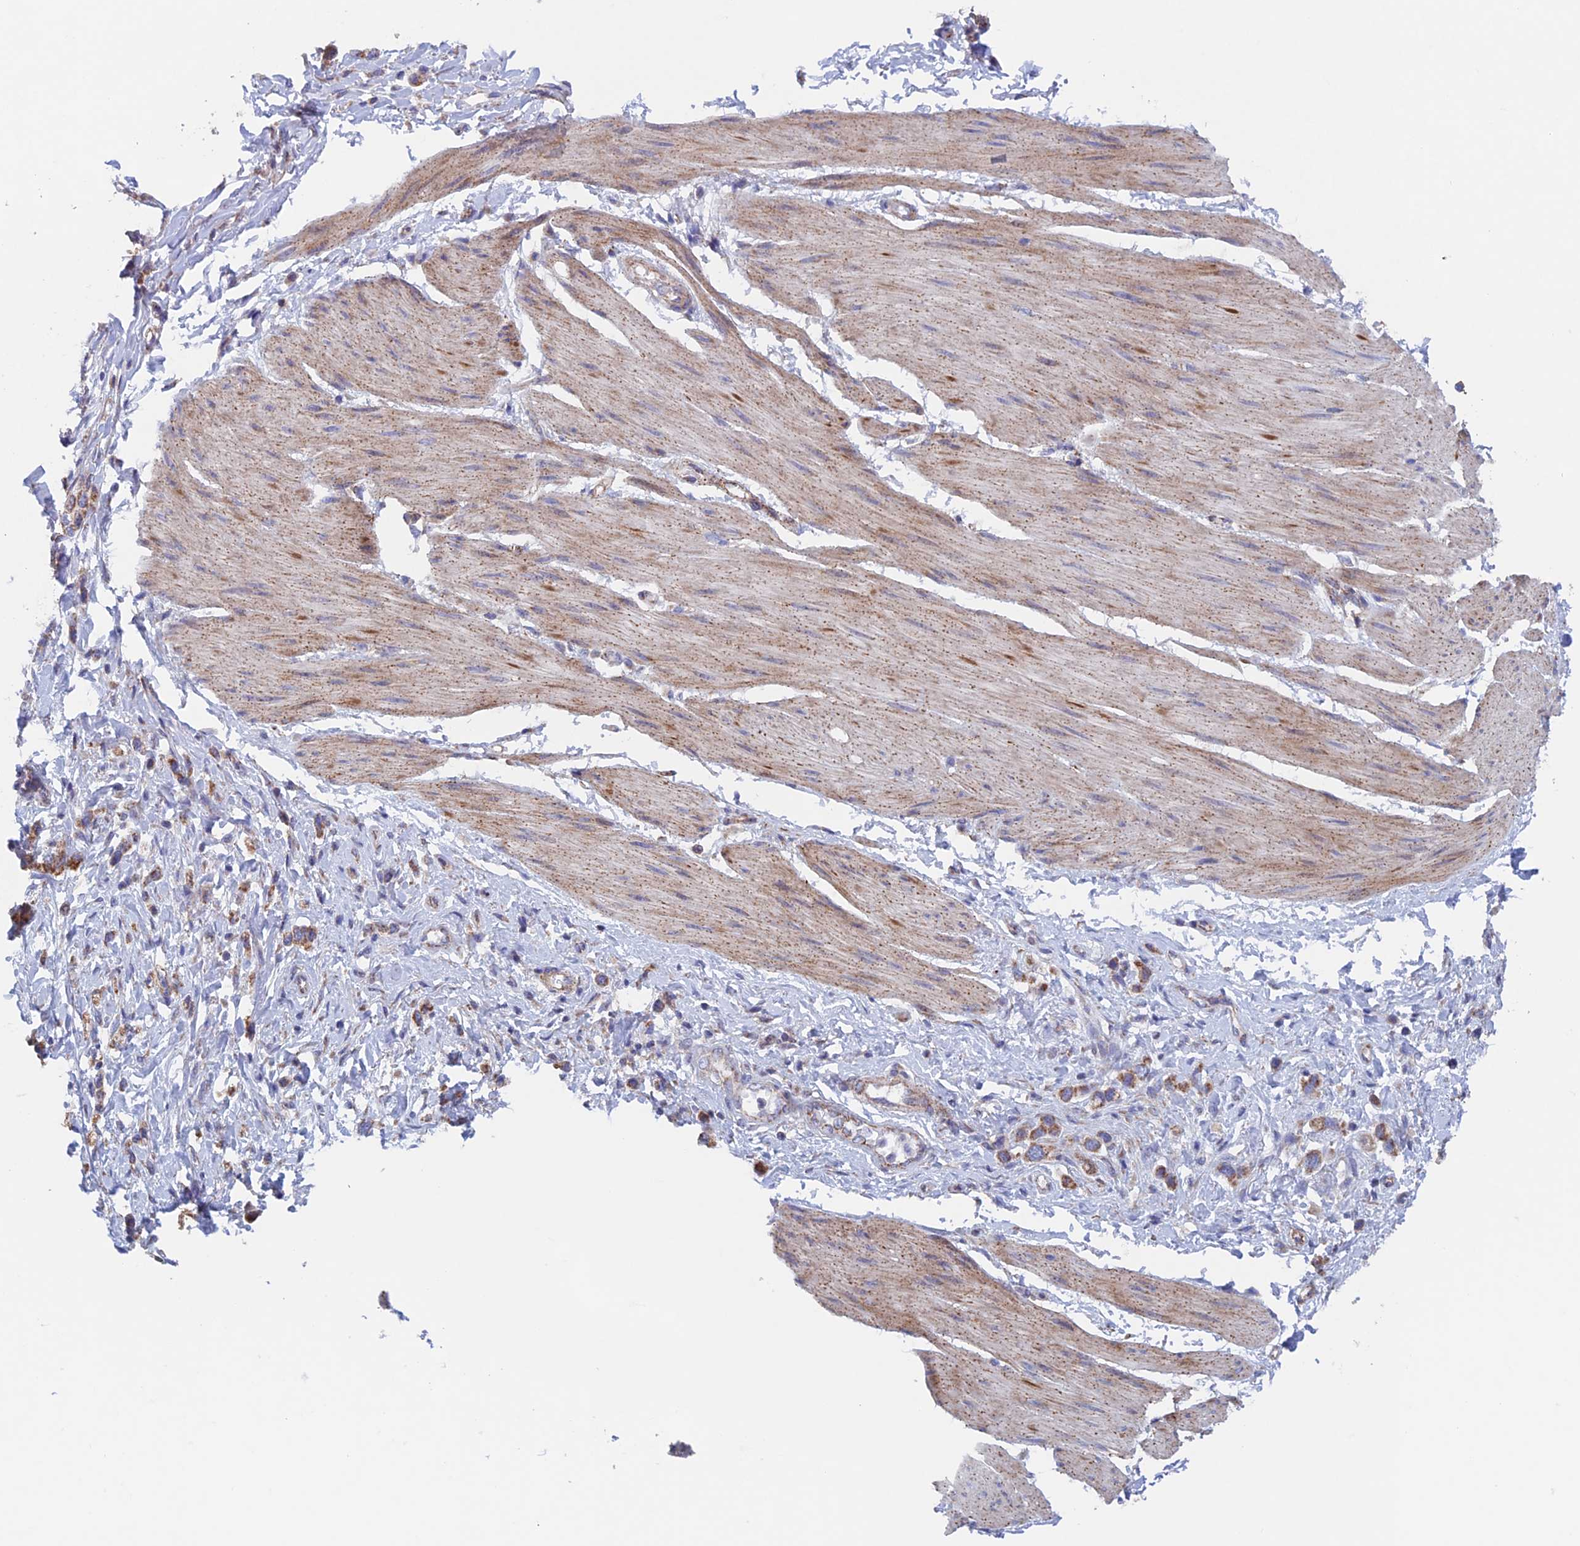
{"staining": {"intensity": "moderate", "quantity": ">75%", "location": "cytoplasmic/membranous"}, "tissue": "stomach cancer", "cell_type": "Tumor cells", "image_type": "cancer", "snomed": [{"axis": "morphology", "description": "Adenocarcinoma, NOS"}, {"axis": "topography", "description": "Stomach"}], "caption": "Immunohistochemistry (IHC) (DAB) staining of human stomach cancer (adenocarcinoma) displays moderate cytoplasmic/membranous protein positivity in approximately >75% of tumor cells. The staining was performed using DAB (3,3'-diaminobenzidine) to visualize the protein expression in brown, while the nuclei were stained in blue with hematoxylin (Magnification: 20x).", "gene": "MRPL1", "patient": {"sex": "female", "age": 65}}